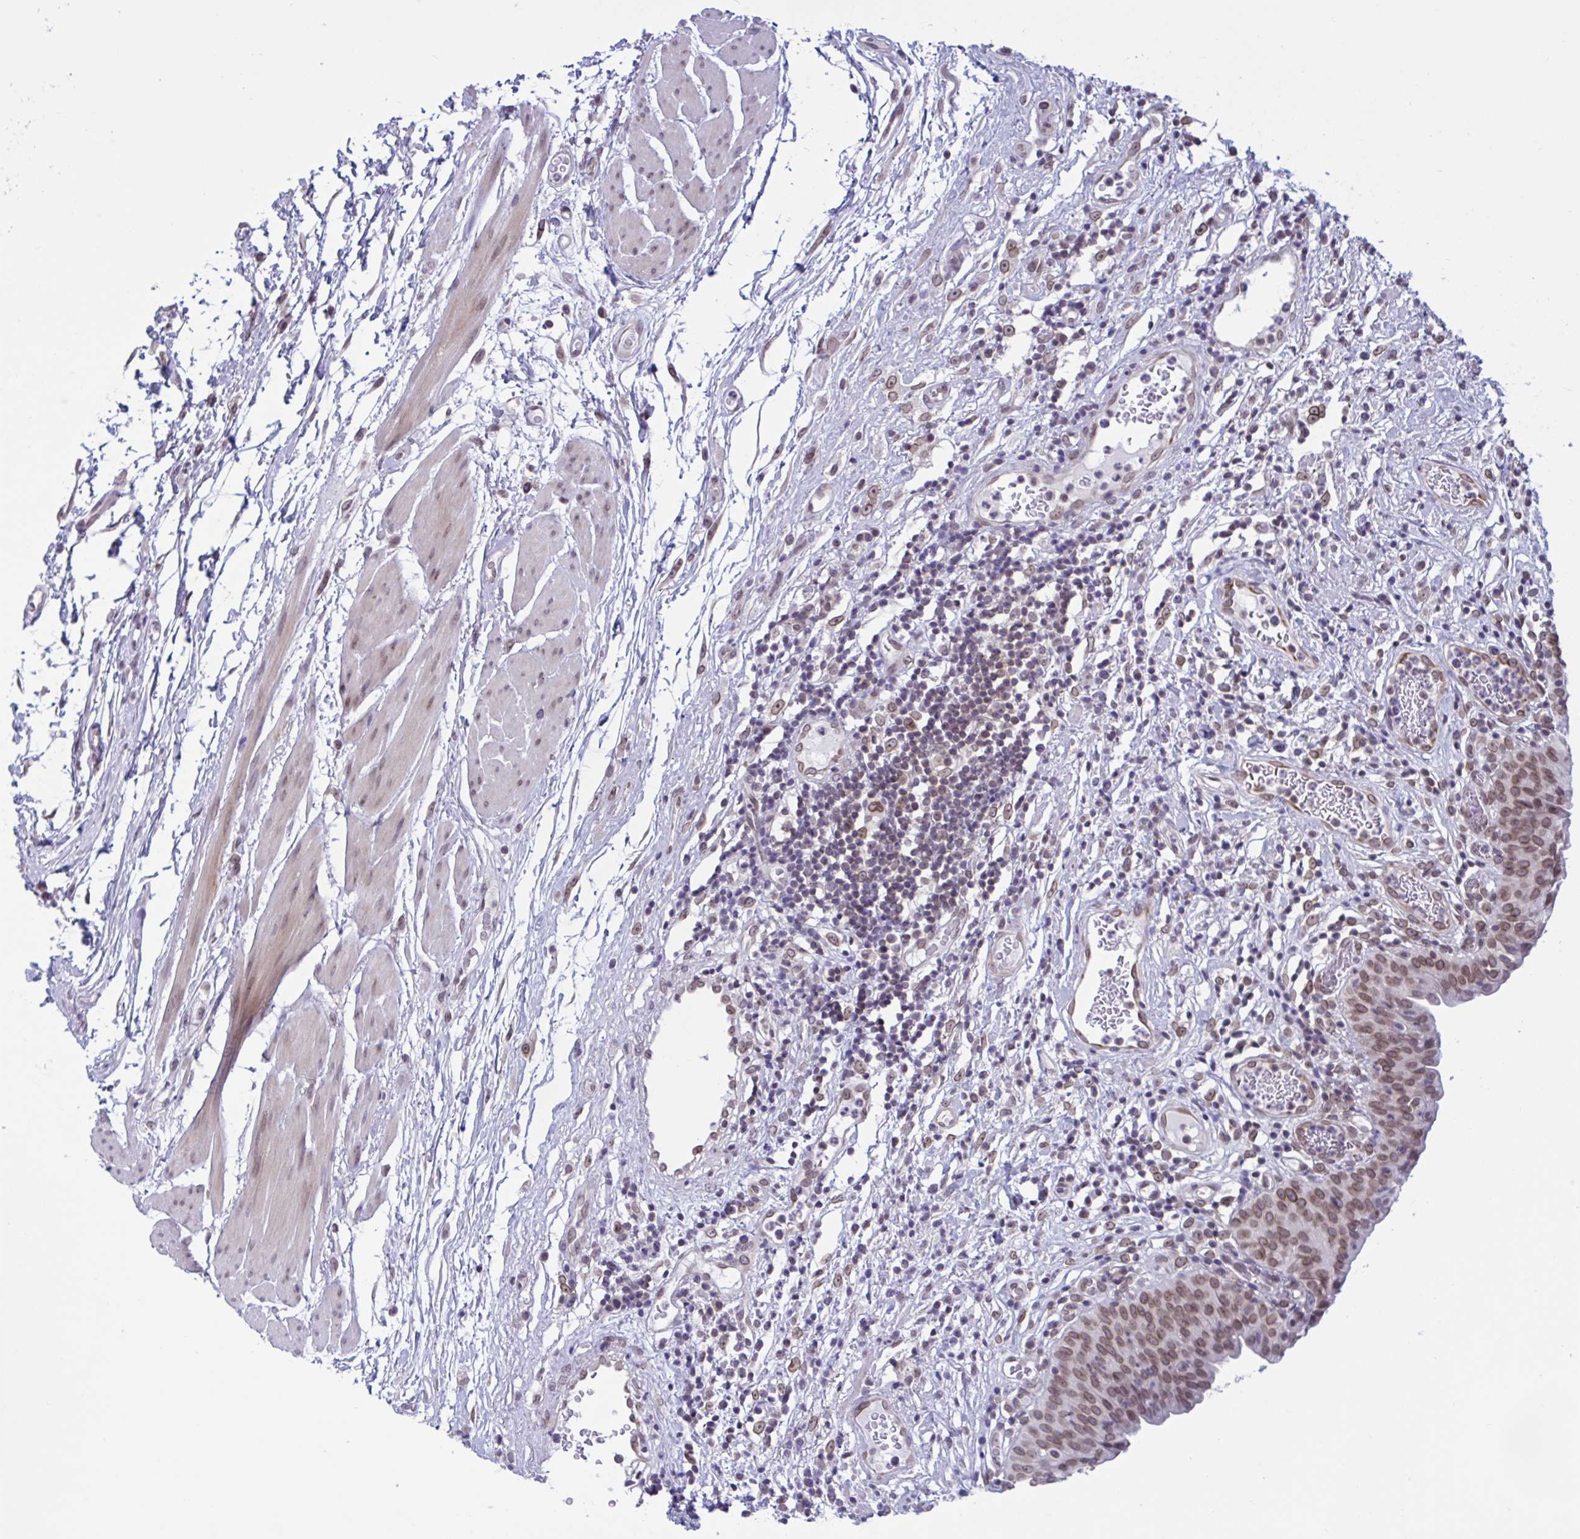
{"staining": {"intensity": "moderate", "quantity": ">75%", "location": "nuclear"}, "tissue": "urinary bladder", "cell_type": "Urothelial cells", "image_type": "normal", "snomed": [{"axis": "morphology", "description": "Normal tissue, NOS"}, {"axis": "morphology", "description": "Inflammation, NOS"}, {"axis": "topography", "description": "Urinary bladder"}], "caption": "Normal urinary bladder exhibits moderate nuclear positivity in approximately >75% of urothelial cells, visualized by immunohistochemistry. Immunohistochemistry (ihc) stains the protein of interest in brown and the nuclei are stained blue.", "gene": "DOCK11", "patient": {"sex": "male", "age": 57}}